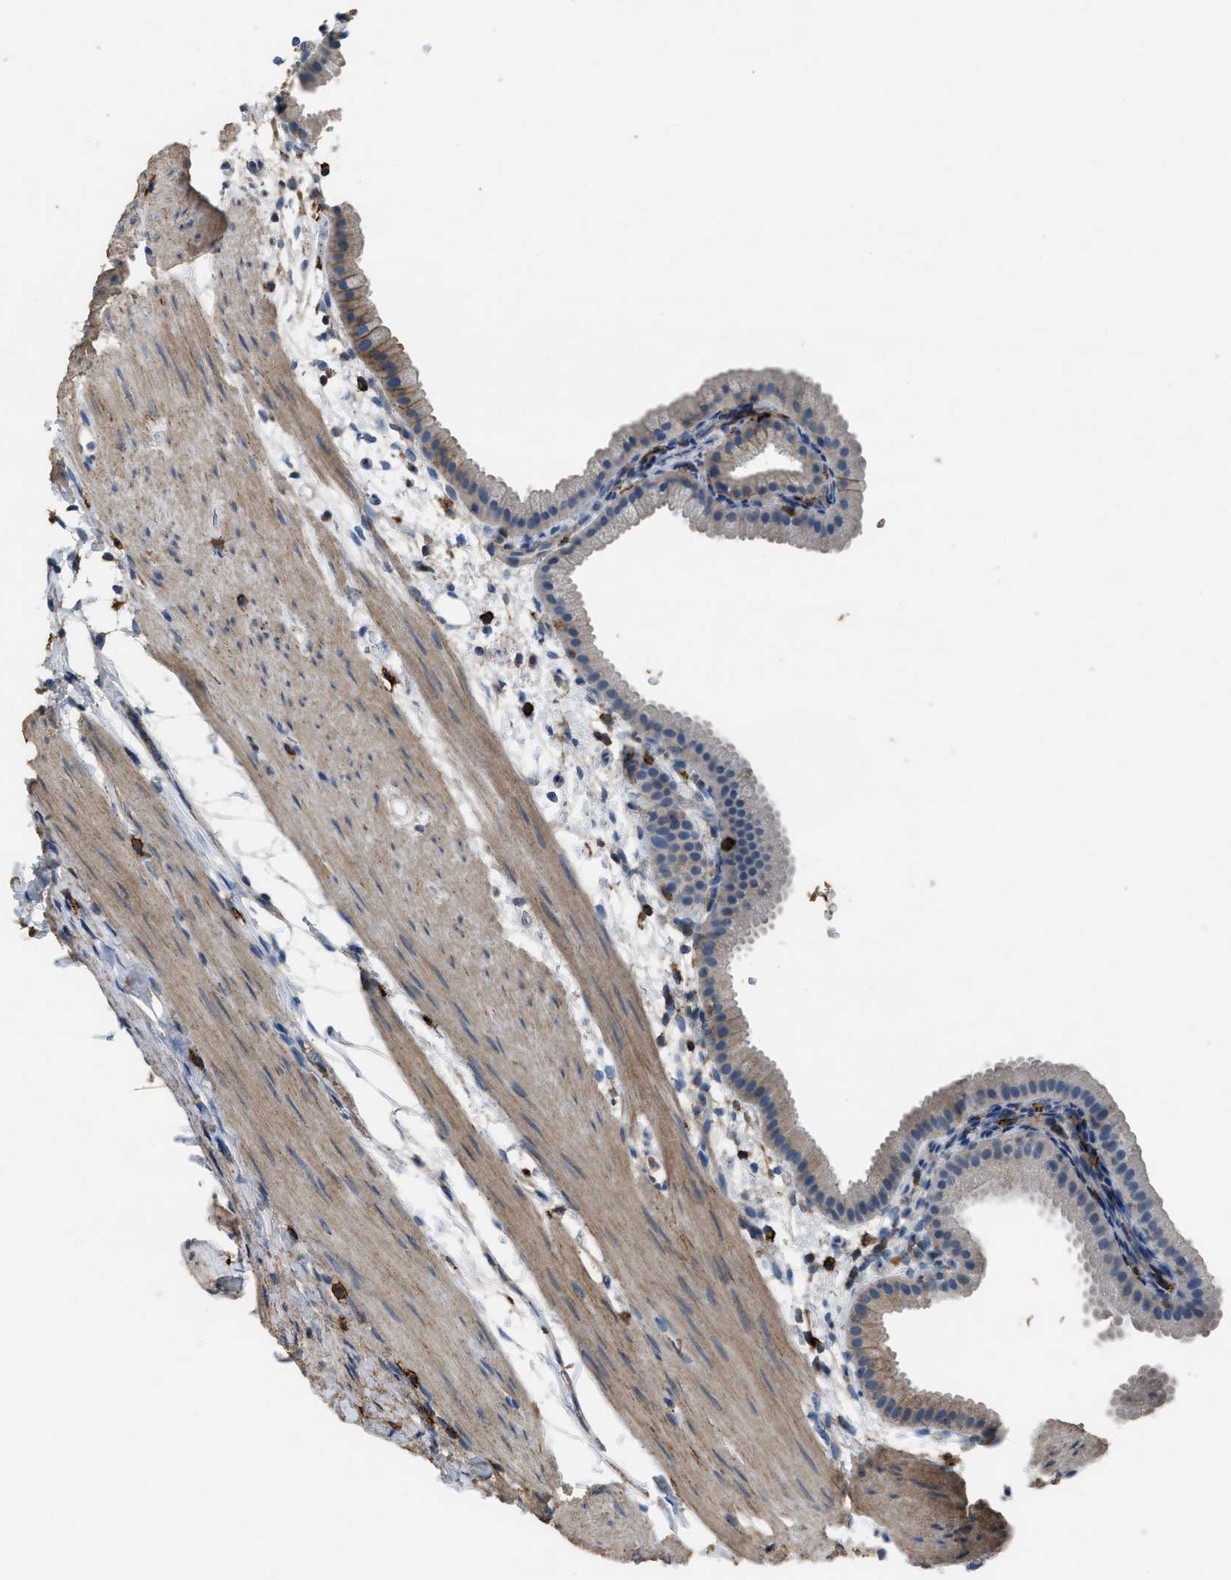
{"staining": {"intensity": "moderate", "quantity": ">75%", "location": "cytoplasmic/membranous"}, "tissue": "gallbladder", "cell_type": "Glandular cells", "image_type": "normal", "snomed": [{"axis": "morphology", "description": "Normal tissue, NOS"}, {"axis": "topography", "description": "Gallbladder"}], "caption": "Immunohistochemistry (IHC) of unremarkable gallbladder shows medium levels of moderate cytoplasmic/membranous positivity in about >75% of glandular cells.", "gene": "OR51E1", "patient": {"sex": "female", "age": 64}}